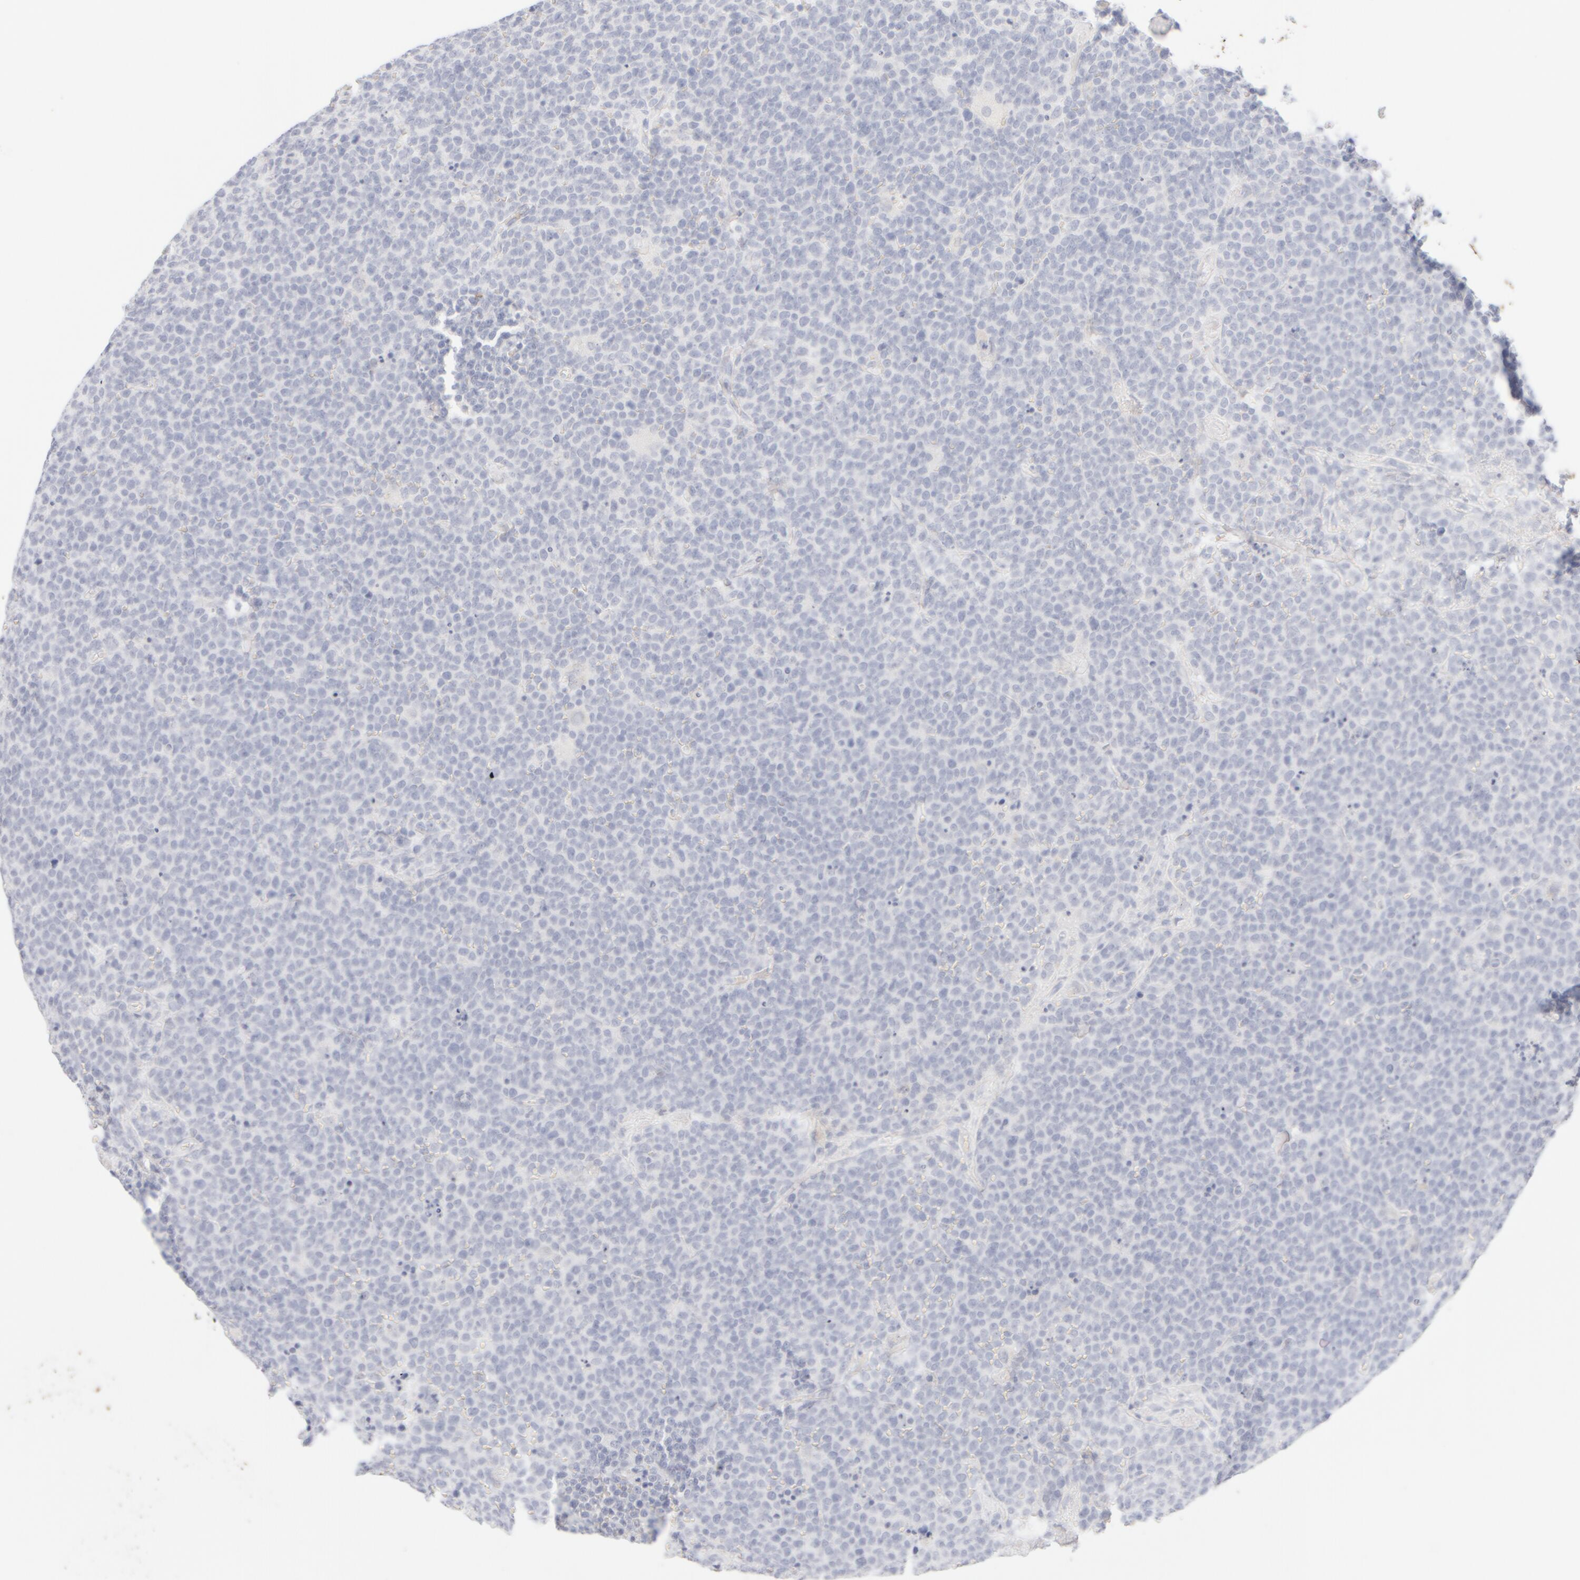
{"staining": {"intensity": "negative", "quantity": "none", "location": "none"}, "tissue": "lymphoma", "cell_type": "Tumor cells", "image_type": "cancer", "snomed": [{"axis": "morphology", "description": "Malignant lymphoma, non-Hodgkin's type, High grade"}, {"axis": "topography", "description": "Lymph node"}], "caption": "DAB immunohistochemical staining of human high-grade malignant lymphoma, non-Hodgkin's type displays no significant staining in tumor cells.", "gene": "KRT15", "patient": {"sex": "male", "age": 61}}